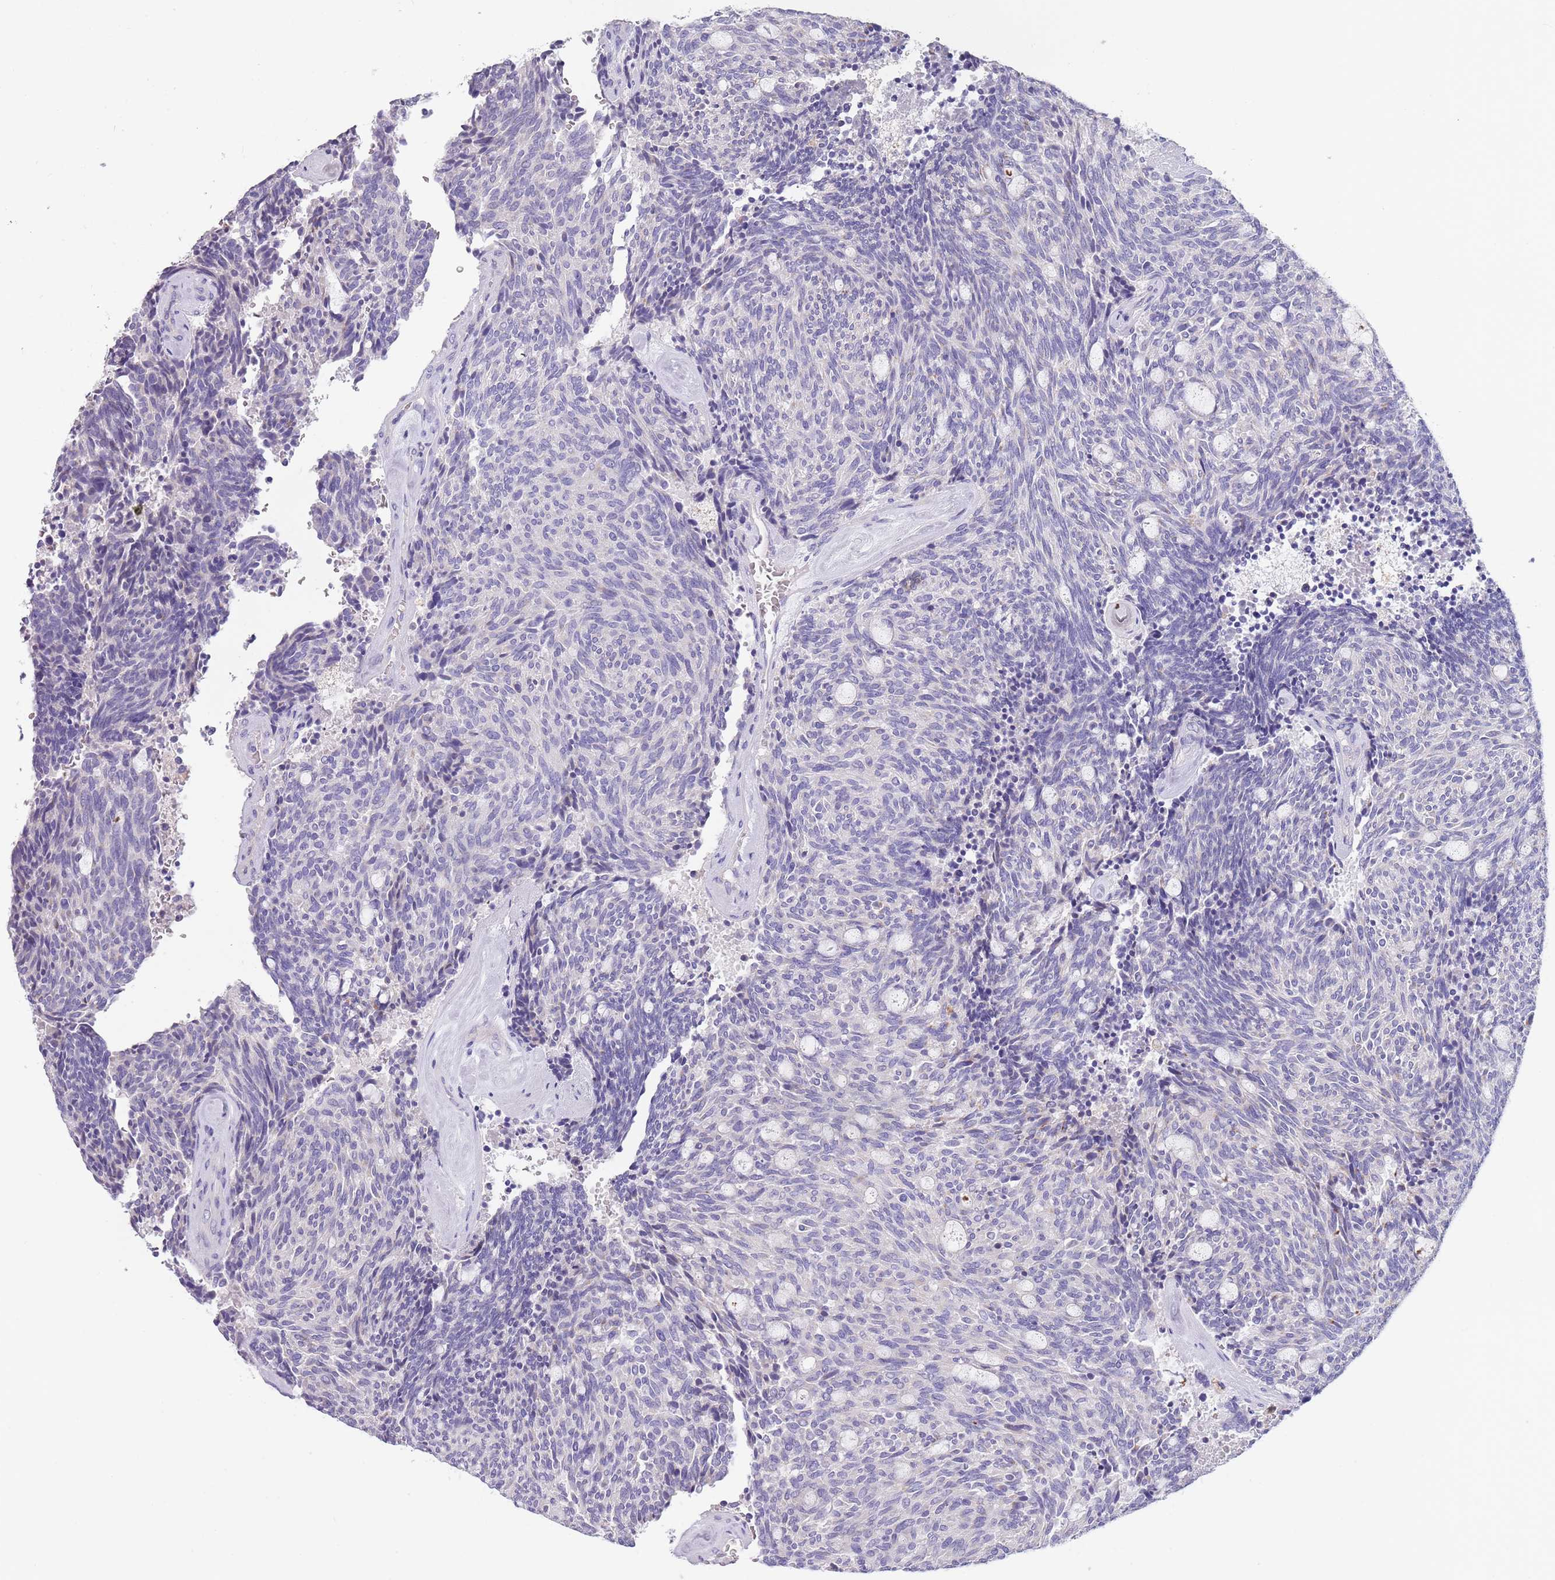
{"staining": {"intensity": "negative", "quantity": "none", "location": "none"}, "tissue": "carcinoid", "cell_type": "Tumor cells", "image_type": "cancer", "snomed": [{"axis": "morphology", "description": "Carcinoid, malignant, NOS"}, {"axis": "topography", "description": "Pancreas"}], "caption": "Immunohistochemistry (IHC) histopathology image of human carcinoid stained for a protein (brown), which displays no expression in tumor cells.", "gene": "MAN1C1", "patient": {"sex": "female", "age": 54}}